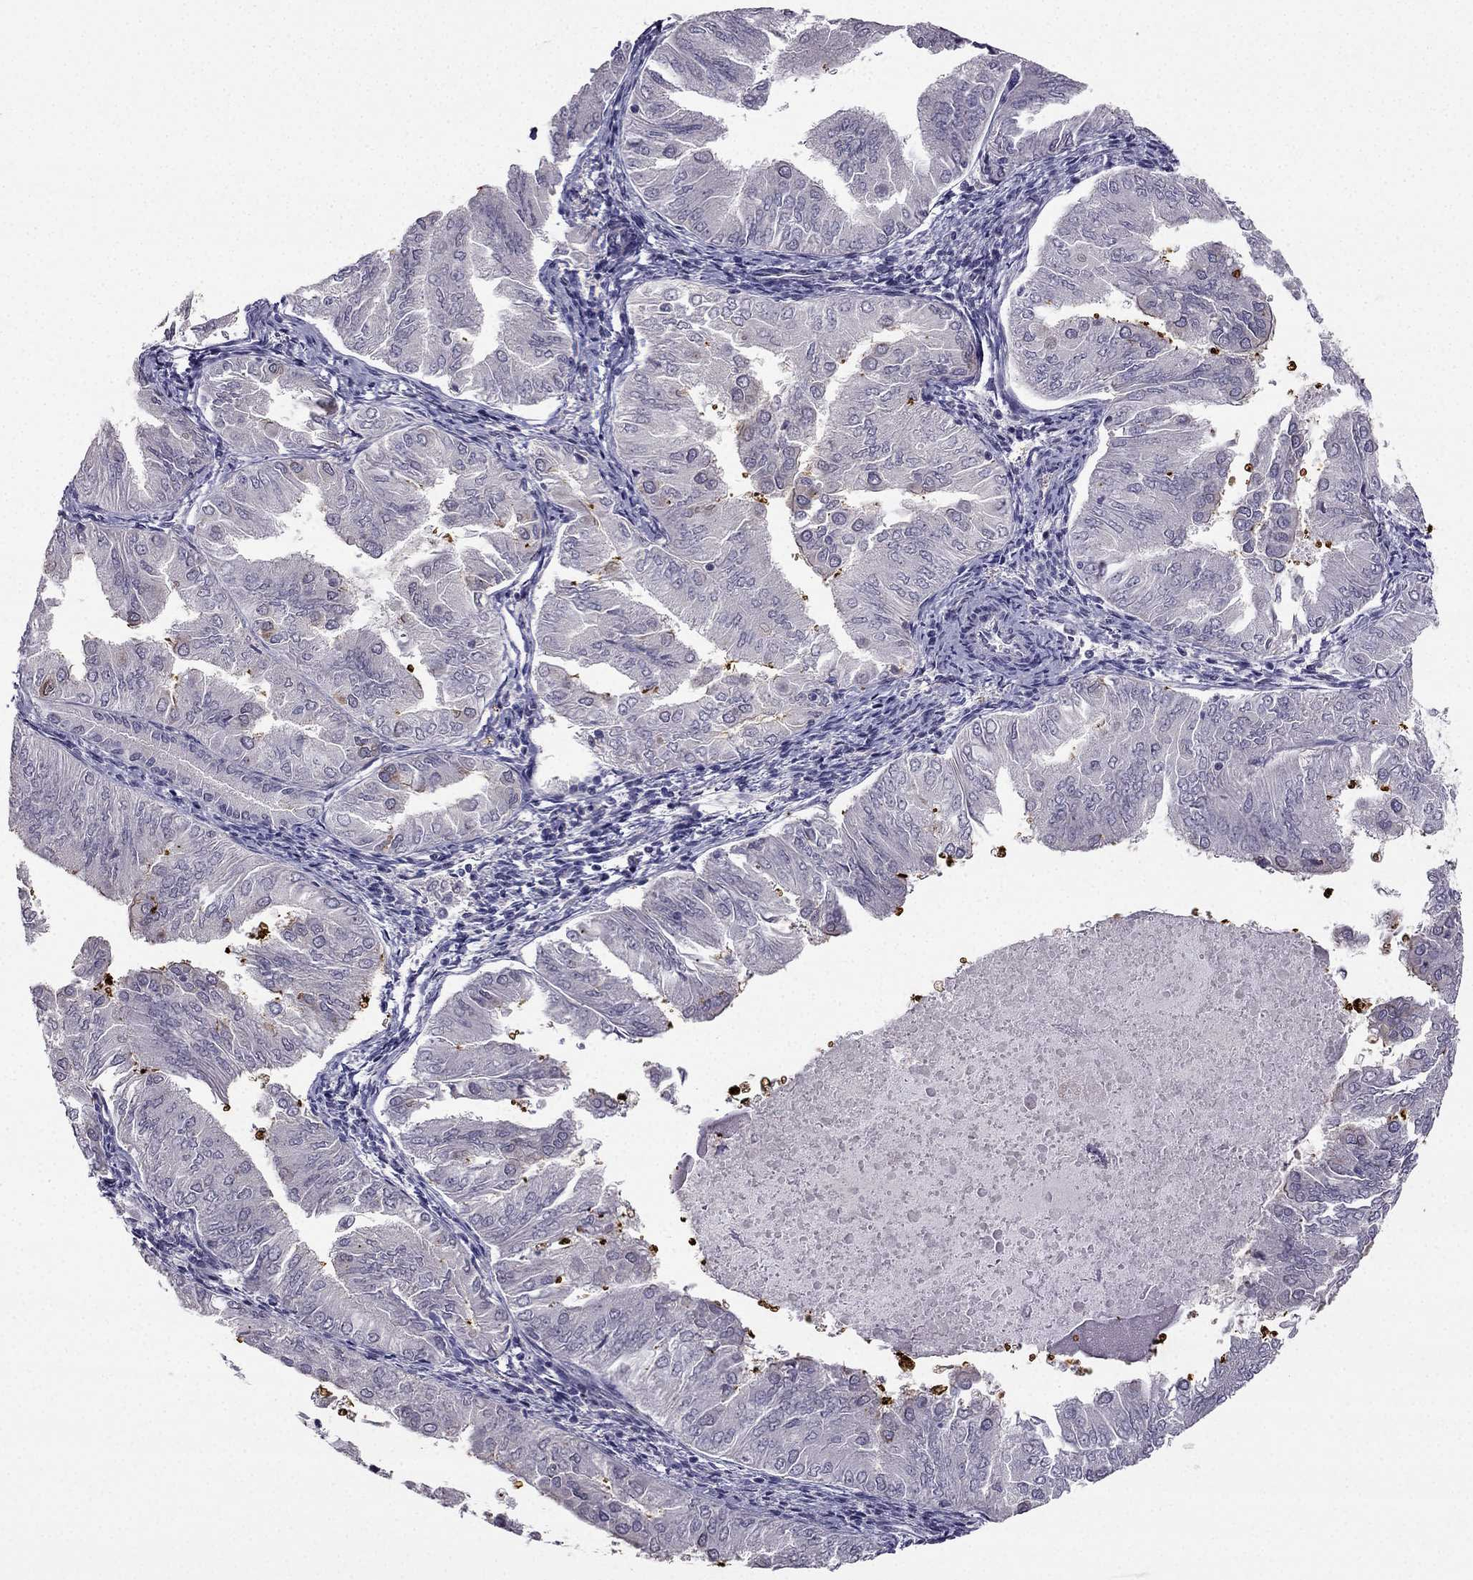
{"staining": {"intensity": "negative", "quantity": "none", "location": "none"}, "tissue": "endometrial cancer", "cell_type": "Tumor cells", "image_type": "cancer", "snomed": [{"axis": "morphology", "description": "Adenocarcinoma, NOS"}, {"axis": "topography", "description": "Endometrium"}], "caption": "High magnification brightfield microscopy of endometrial cancer (adenocarcinoma) stained with DAB (3,3'-diaminobenzidine) (brown) and counterstained with hematoxylin (blue): tumor cells show no significant positivity.", "gene": "NQO1", "patient": {"sex": "female", "age": 53}}